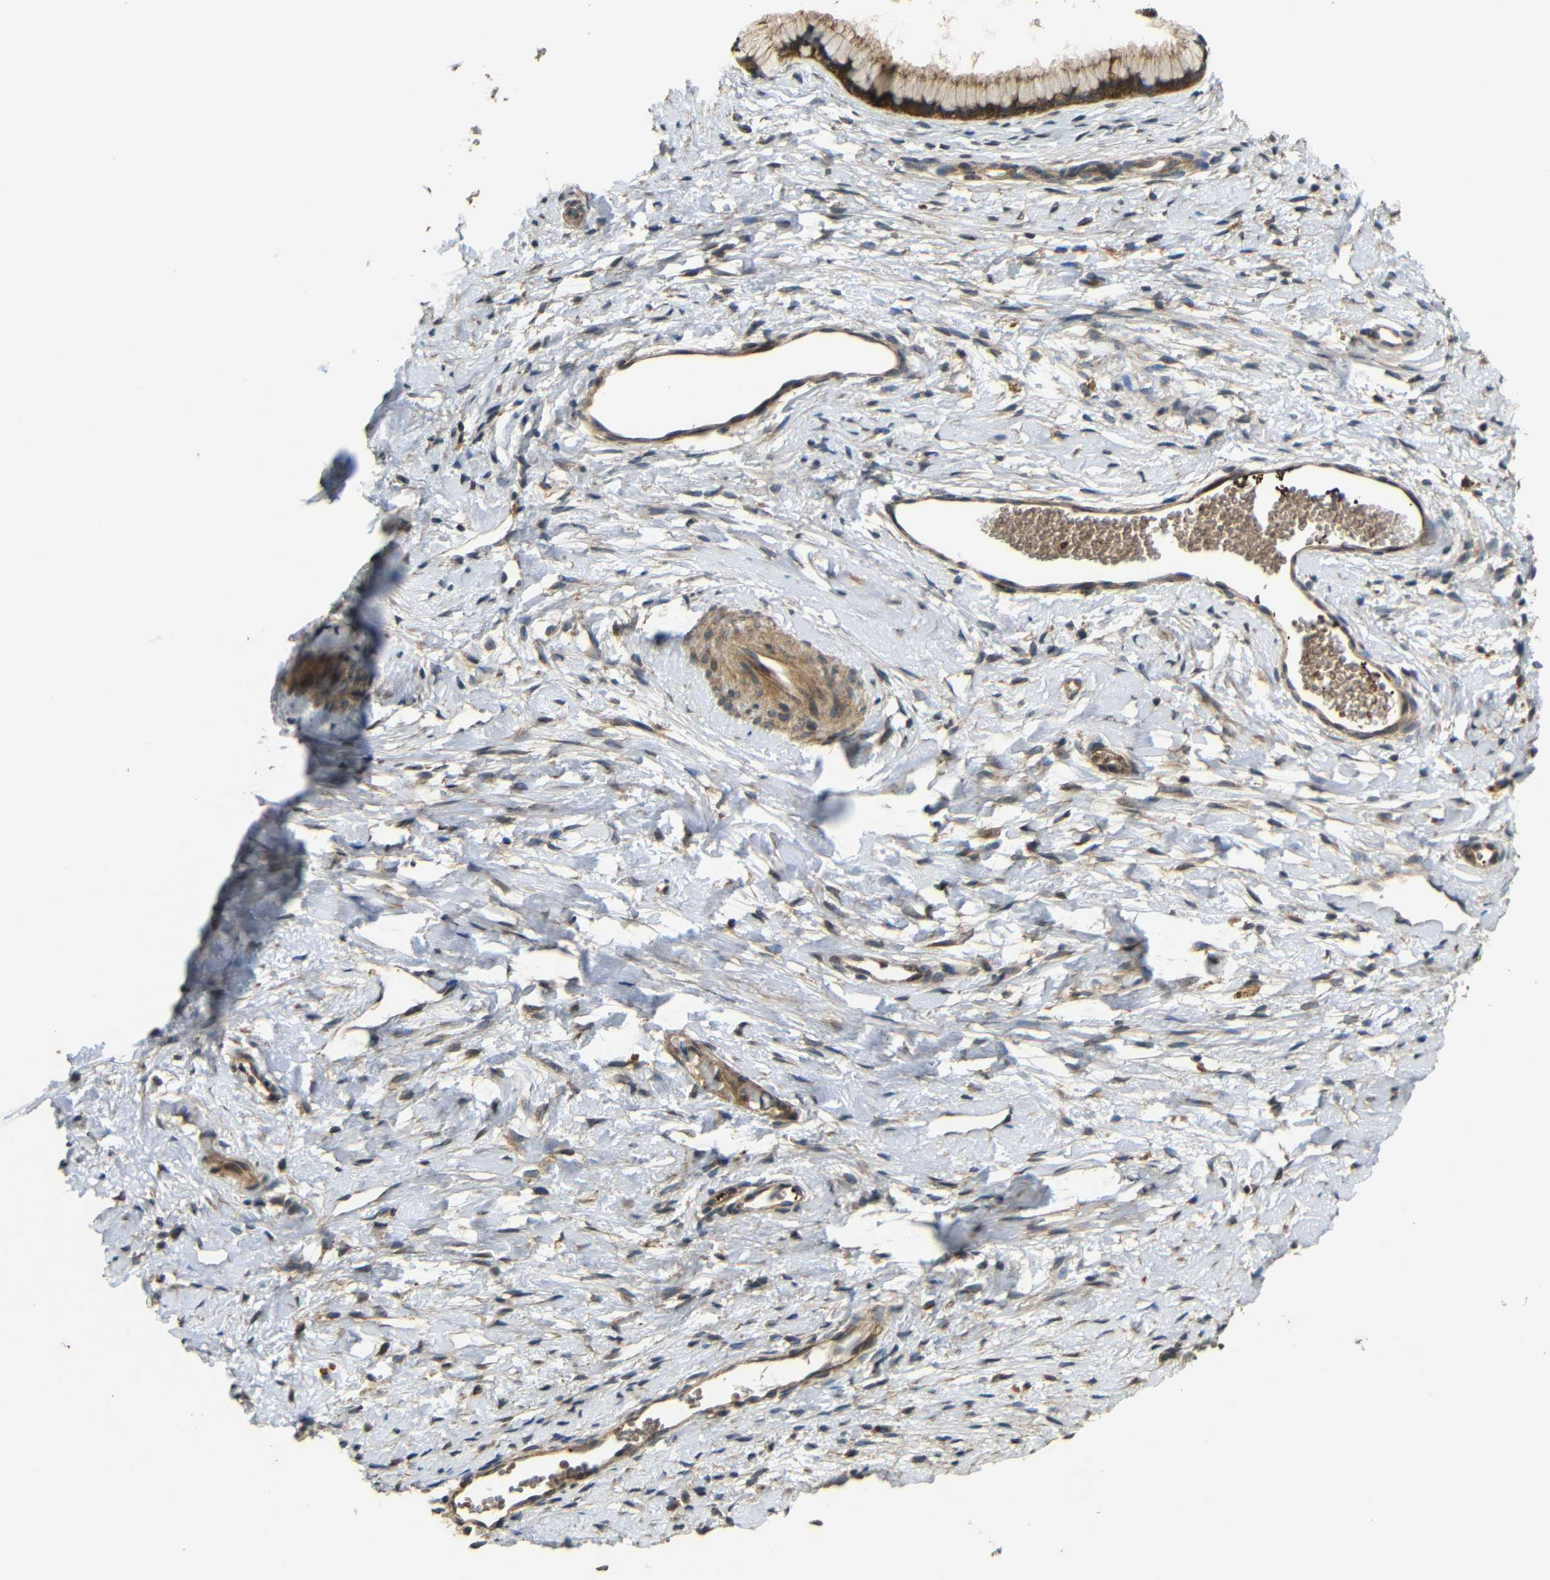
{"staining": {"intensity": "strong", "quantity": ">75%", "location": "cytoplasmic/membranous"}, "tissue": "cervix", "cell_type": "Glandular cells", "image_type": "normal", "snomed": [{"axis": "morphology", "description": "Normal tissue, NOS"}, {"axis": "topography", "description": "Cervix"}], "caption": "Immunohistochemistry (IHC) image of normal human cervix stained for a protein (brown), which displays high levels of strong cytoplasmic/membranous expression in about >75% of glandular cells.", "gene": "EPHB2", "patient": {"sex": "female", "age": 65}}